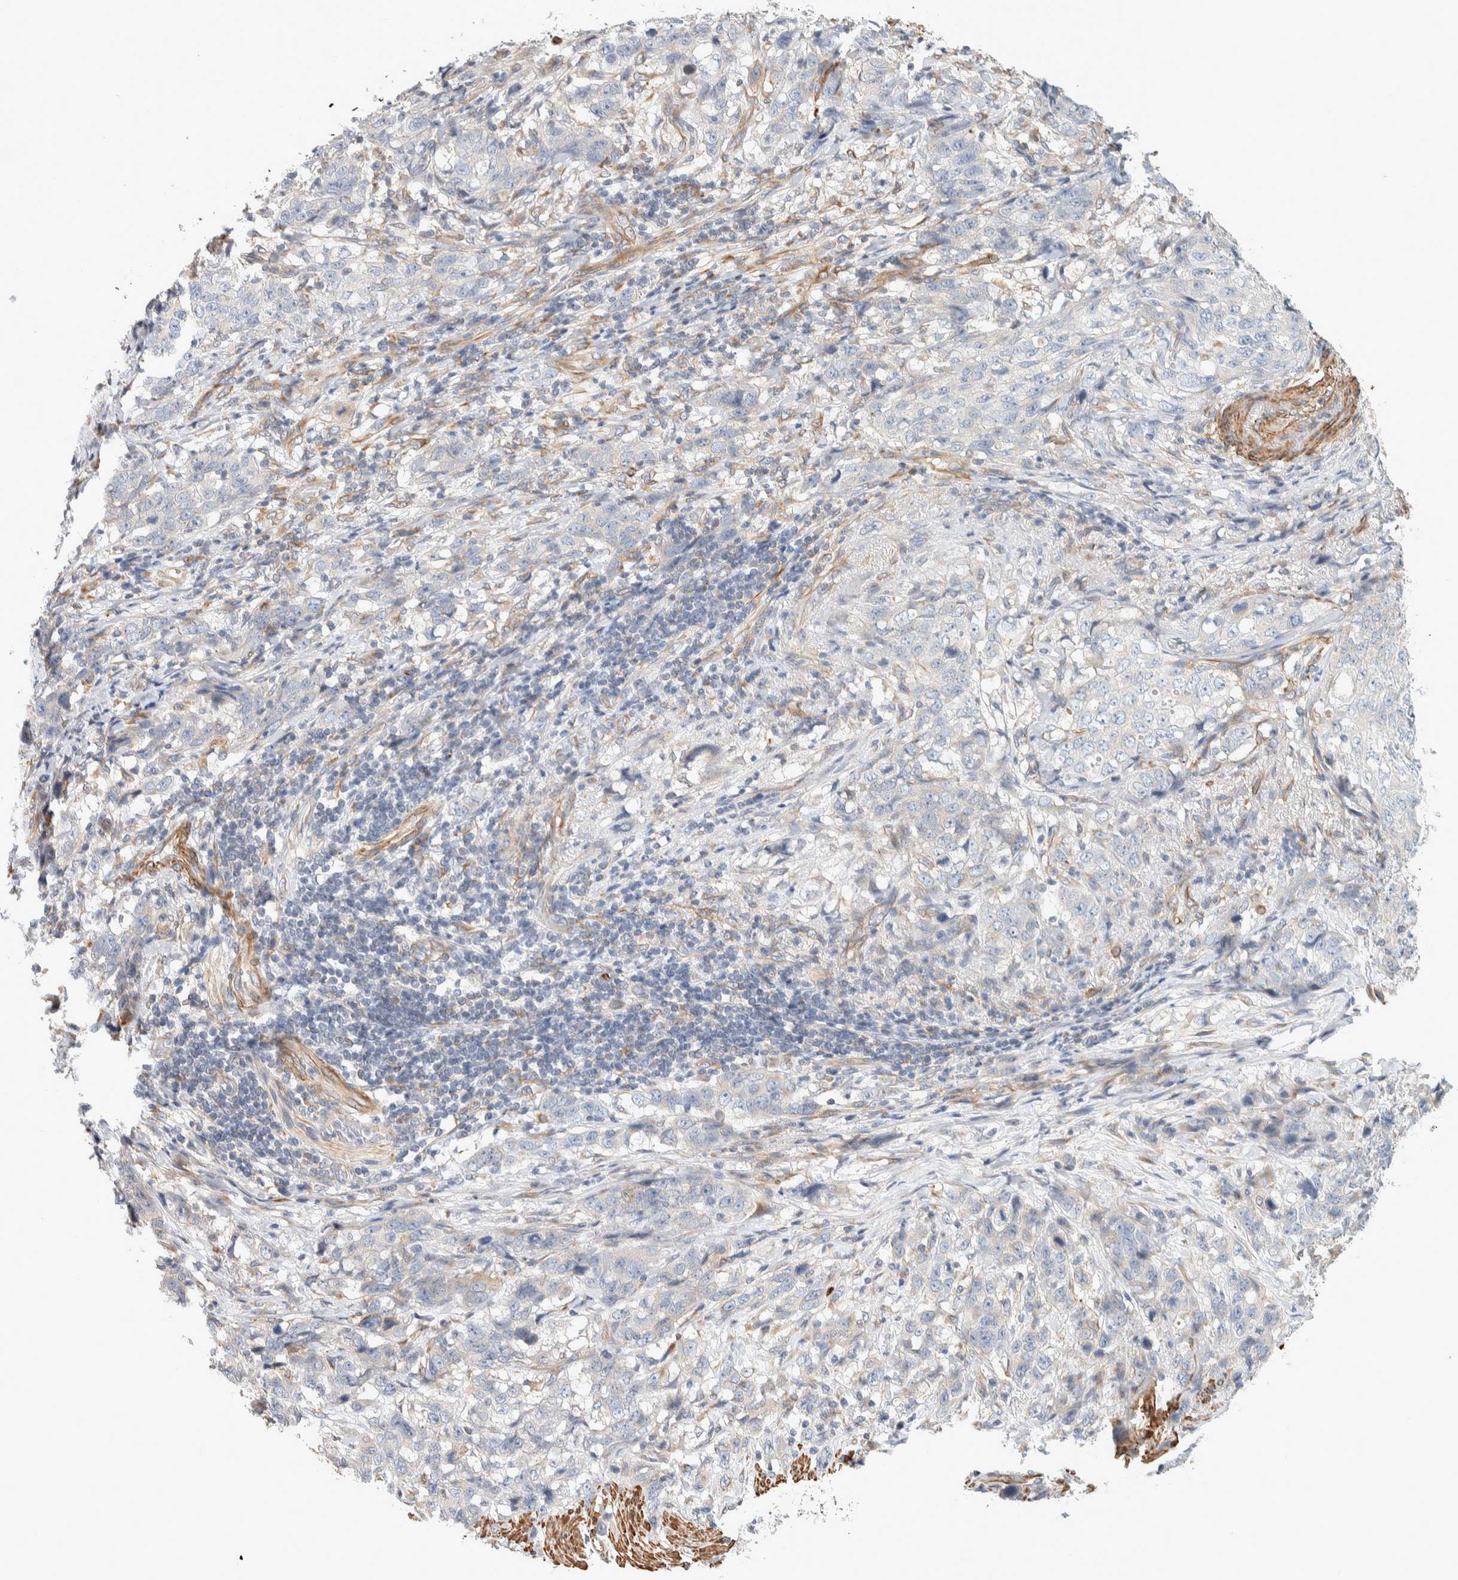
{"staining": {"intensity": "negative", "quantity": "none", "location": "none"}, "tissue": "stomach cancer", "cell_type": "Tumor cells", "image_type": "cancer", "snomed": [{"axis": "morphology", "description": "Adenocarcinoma, NOS"}, {"axis": "topography", "description": "Stomach"}], "caption": "An immunohistochemistry (IHC) image of stomach cancer (adenocarcinoma) is shown. There is no staining in tumor cells of stomach cancer (adenocarcinoma).", "gene": "CDR2", "patient": {"sex": "male", "age": 48}}